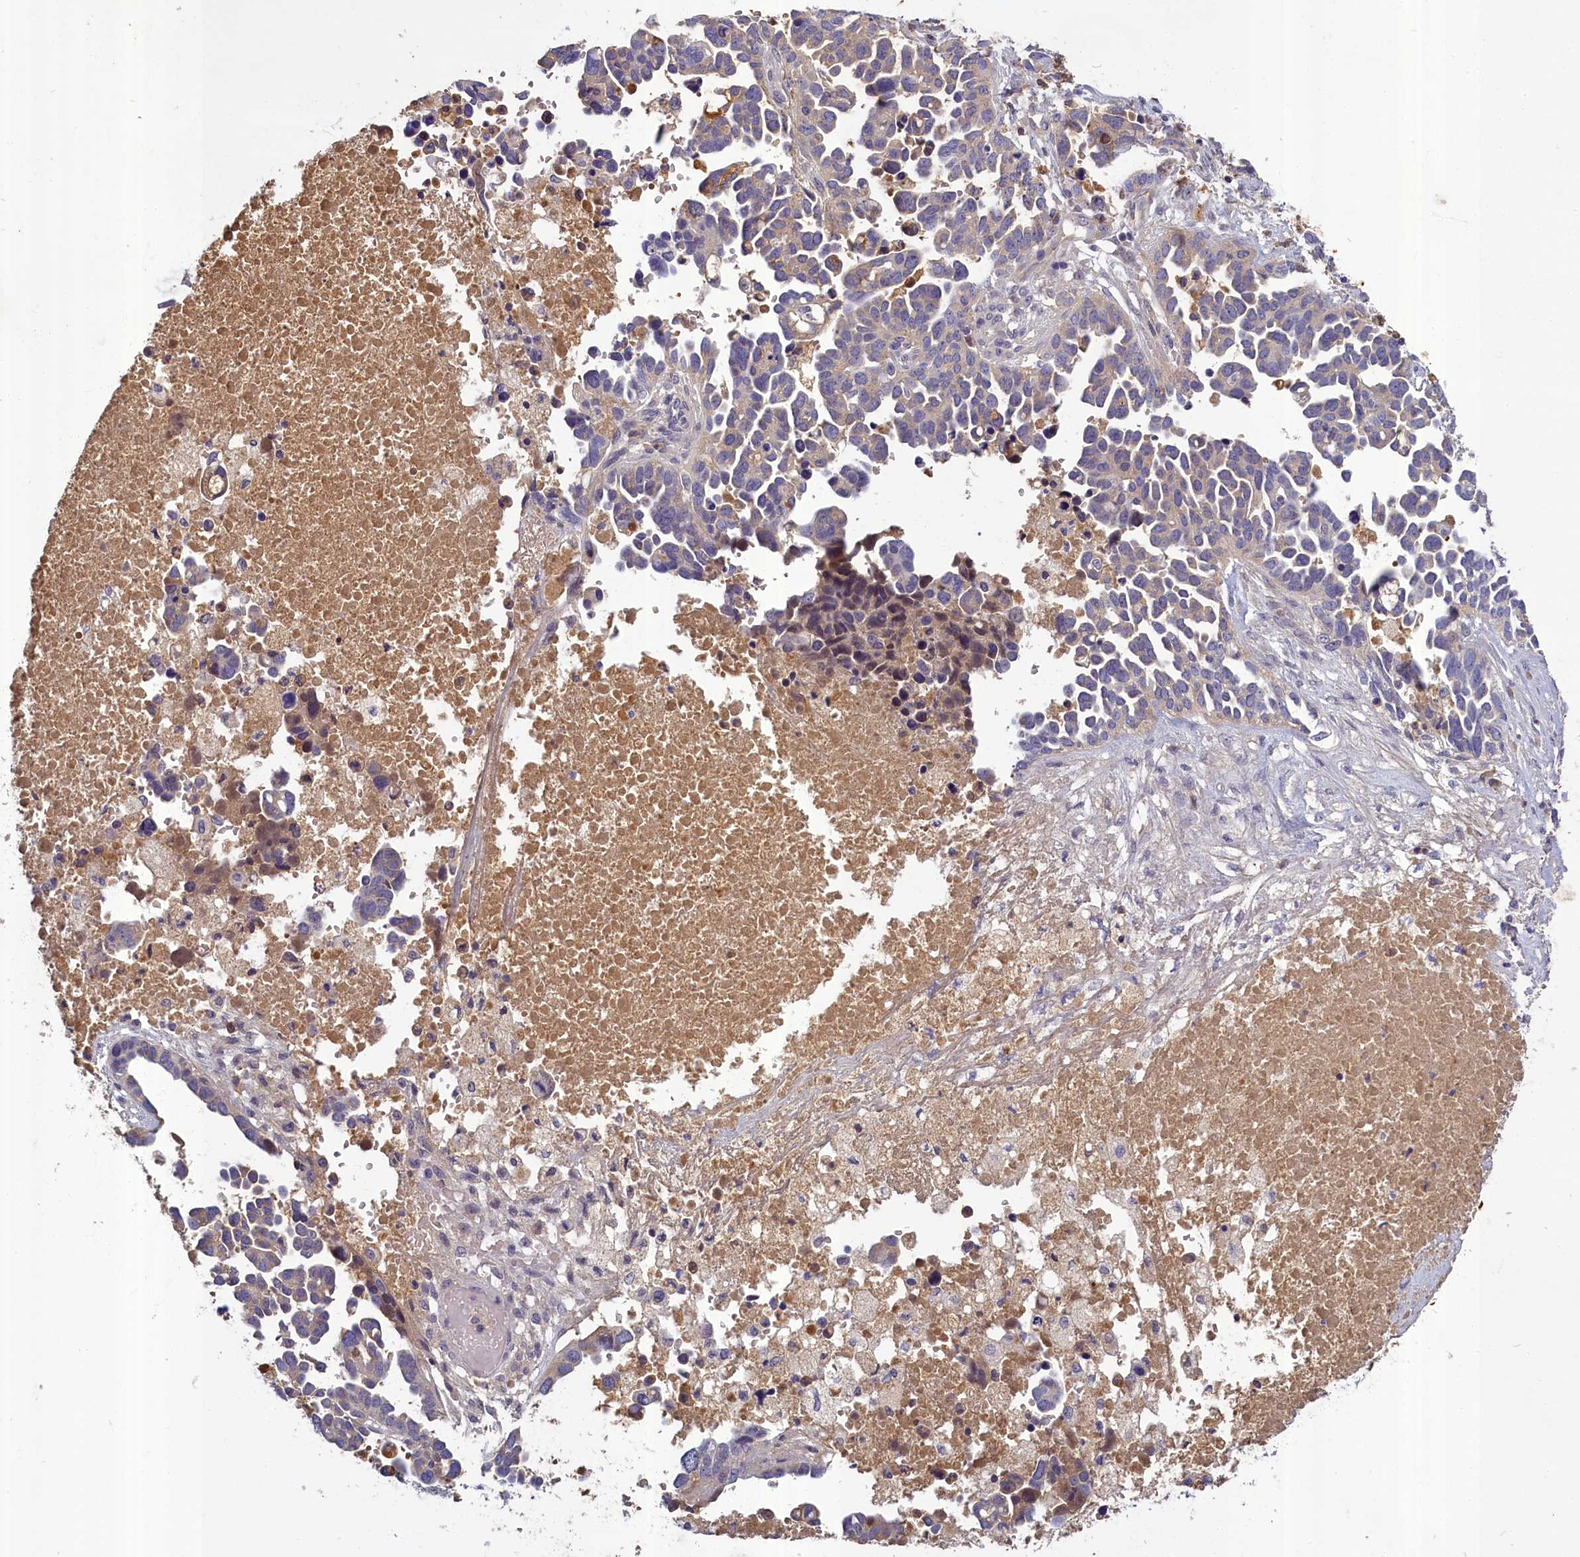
{"staining": {"intensity": "weak", "quantity": "25%-75%", "location": "cytoplasmic/membranous"}, "tissue": "ovarian cancer", "cell_type": "Tumor cells", "image_type": "cancer", "snomed": [{"axis": "morphology", "description": "Cystadenocarcinoma, serous, NOS"}, {"axis": "topography", "description": "Ovary"}], "caption": "Ovarian serous cystadenocarcinoma was stained to show a protein in brown. There is low levels of weak cytoplasmic/membranous staining in about 25%-75% of tumor cells.", "gene": "SV2C", "patient": {"sex": "female", "age": 54}}